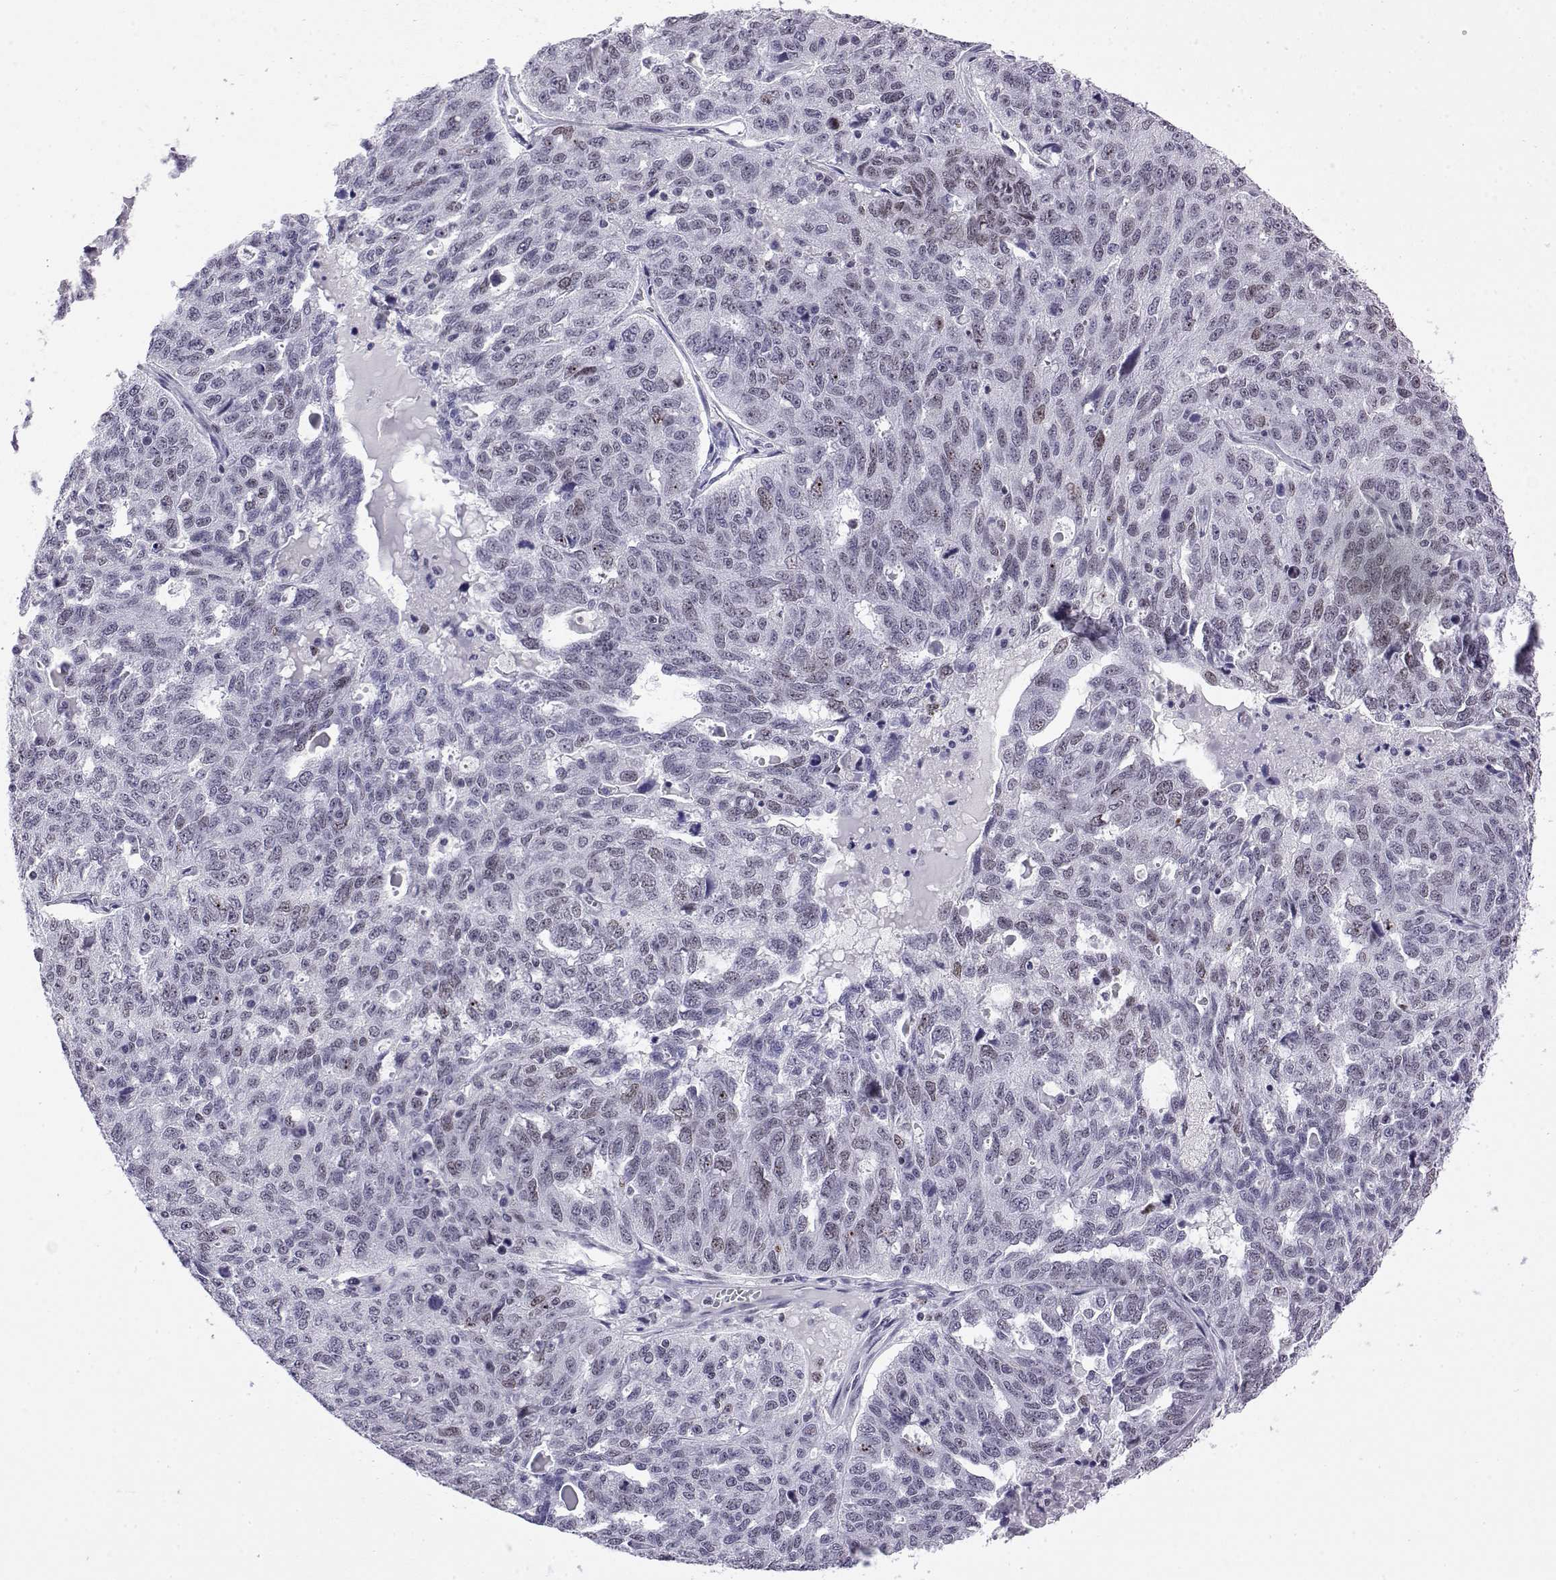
{"staining": {"intensity": "weak", "quantity": "<25%", "location": "nuclear"}, "tissue": "ovarian cancer", "cell_type": "Tumor cells", "image_type": "cancer", "snomed": [{"axis": "morphology", "description": "Cystadenocarcinoma, serous, NOS"}, {"axis": "topography", "description": "Ovary"}], "caption": "DAB immunohistochemical staining of ovarian cancer displays no significant positivity in tumor cells.", "gene": "POLDIP3", "patient": {"sex": "female", "age": 71}}